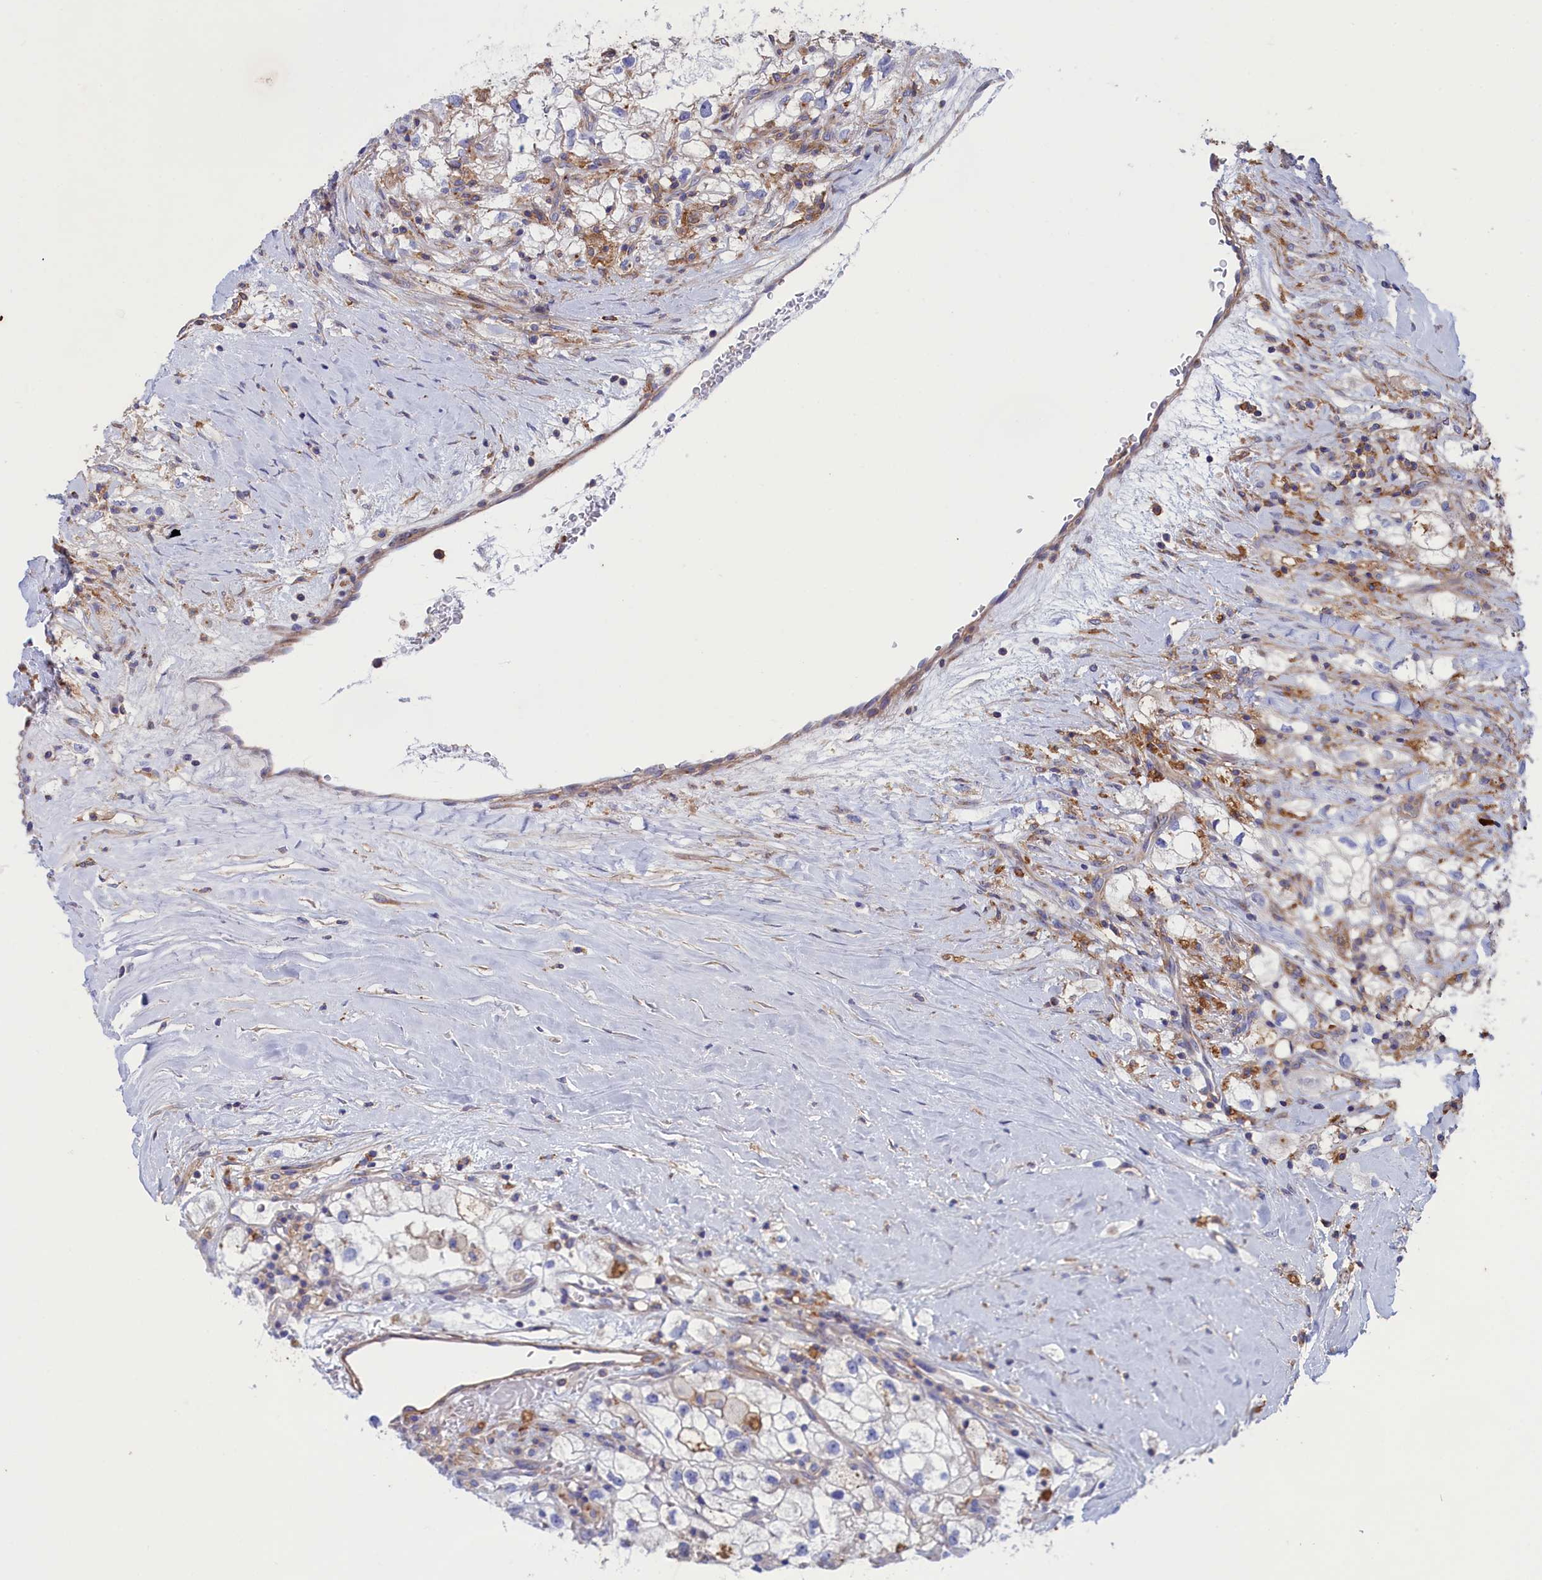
{"staining": {"intensity": "negative", "quantity": "none", "location": "none"}, "tissue": "renal cancer", "cell_type": "Tumor cells", "image_type": "cancer", "snomed": [{"axis": "morphology", "description": "Adenocarcinoma, NOS"}, {"axis": "topography", "description": "Kidney"}], "caption": "There is no significant expression in tumor cells of renal cancer.", "gene": "SCAMP4", "patient": {"sex": "male", "age": 59}}